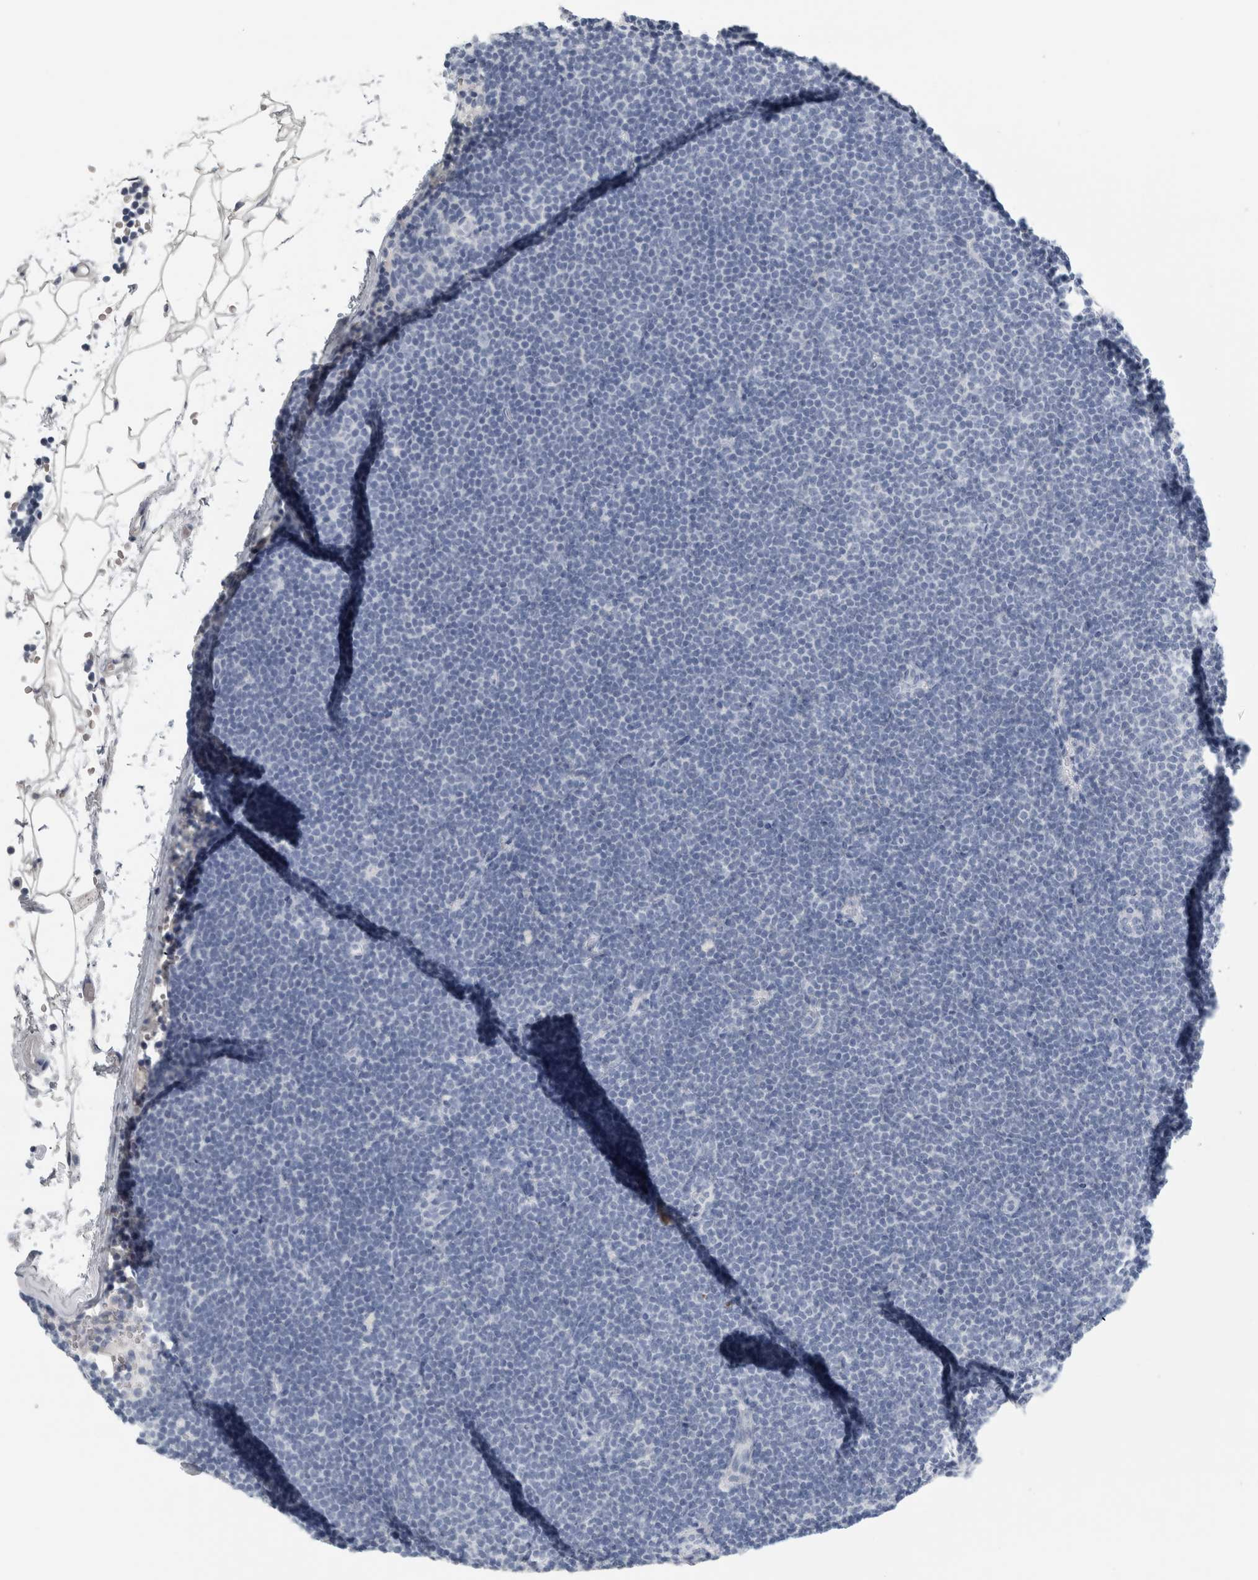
{"staining": {"intensity": "negative", "quantity": "none", "location": "none"}, "tissue": "lymphoma", "cell_type": "Tumor cells", "image_type": "cancer", "snomed": [{"axis": "morphology", "description": "Malignant lymphoma, non-Hodgkin's type, Low grade"}, {"axis": "topography", "description": "Lymph node"}], "caption": "Tumor cells are negative for protein expression in human lymphoma.", "gene": "RPH3AL", "patient": {"sex": "female", "age": 53}}